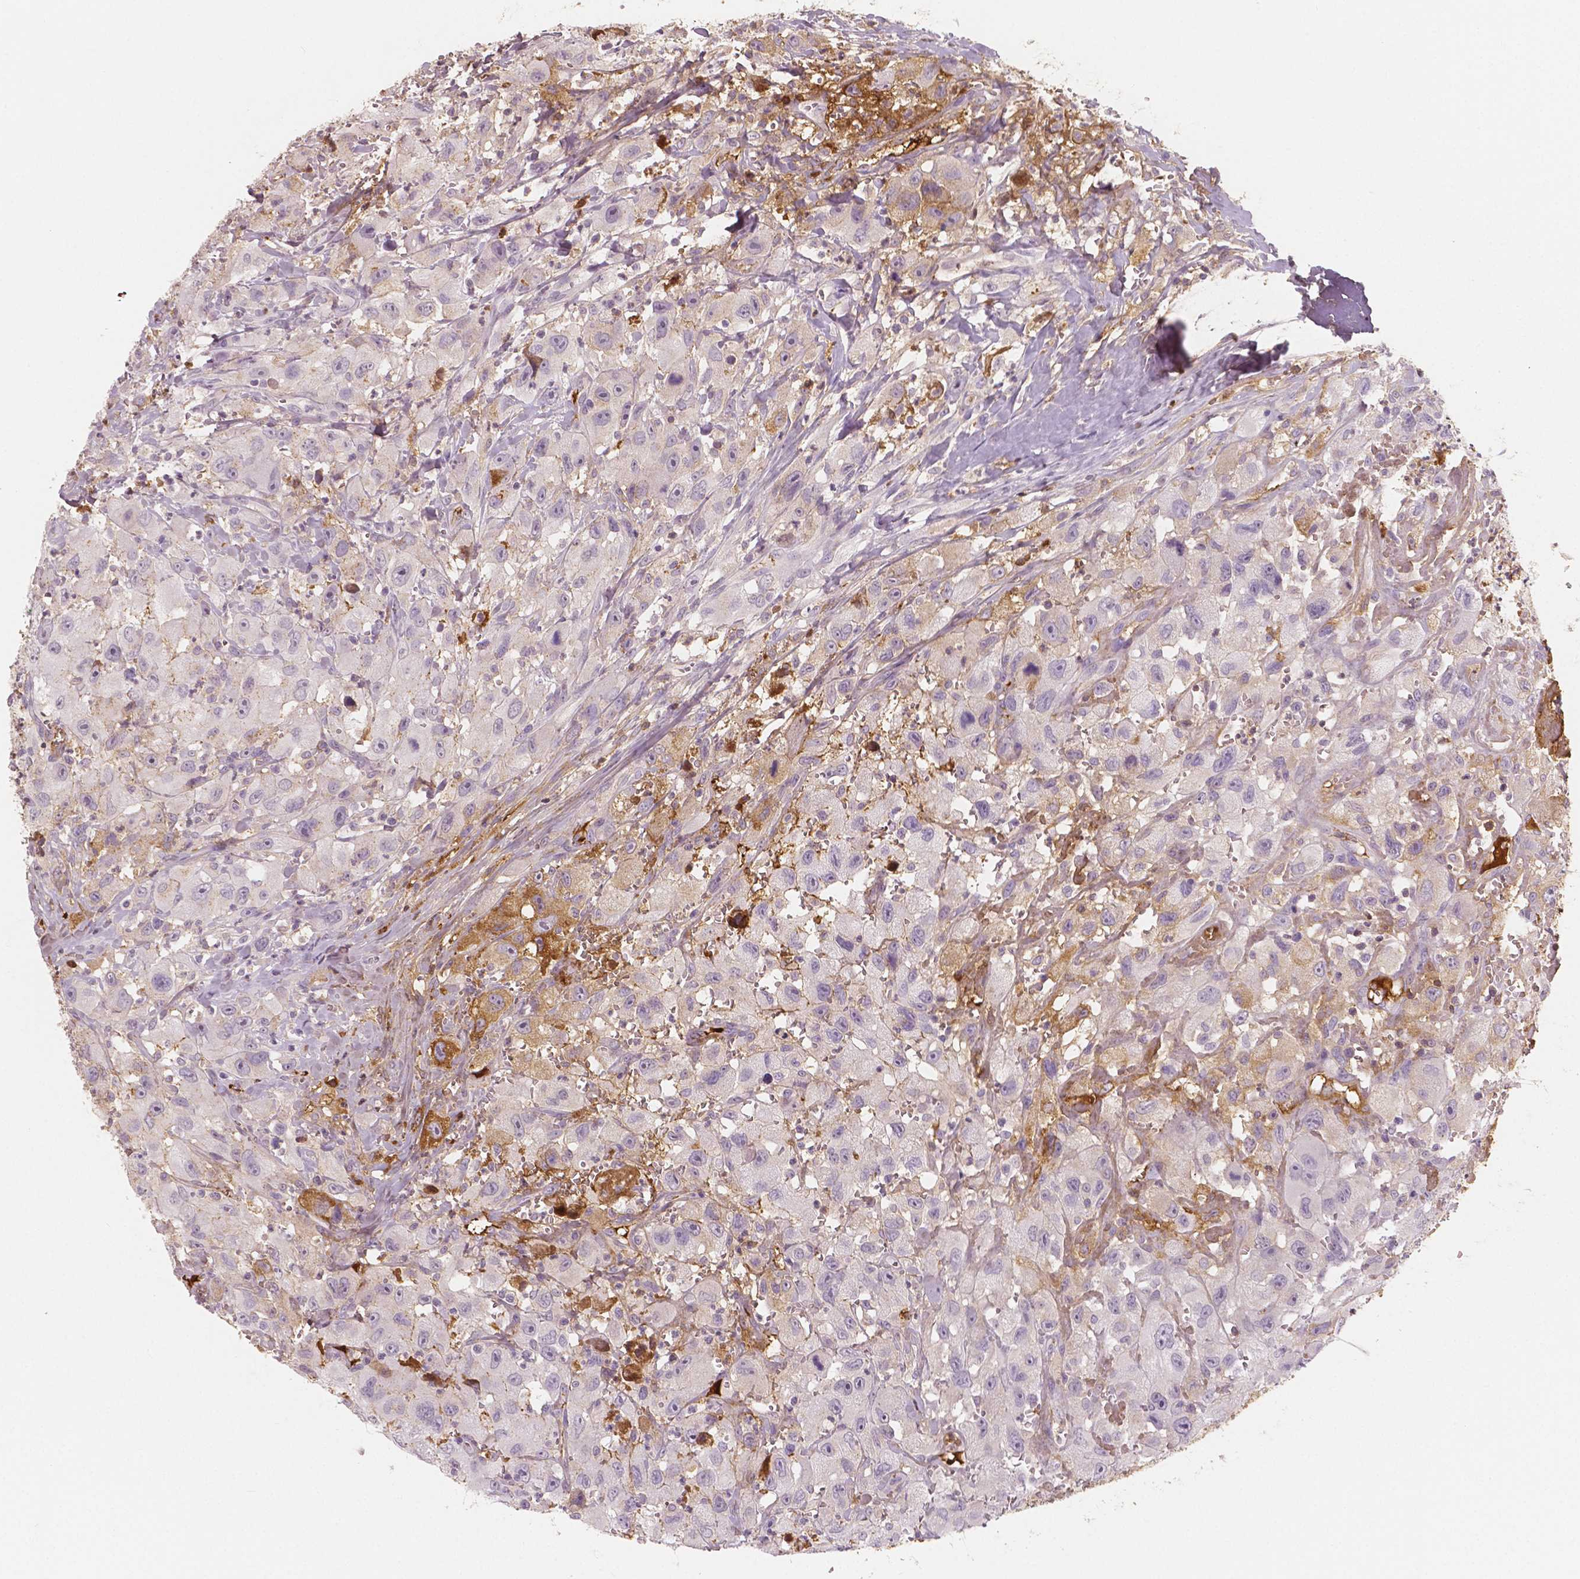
{"staining": {"intensity": "moderate", "quantity": "<25%", "location": "cytoplasmic/membranous"}, "tissue": "head and neck cancer", "cell_type": "Tumor cells", "image_type": "cancer", "snomed": [{"axis": "morphology", "description": "Squamous cell carcinoma, NOS"}, {"axis": "morphology", "description": "Squamous cell carcinoma, metastatic, NOS"}, {"axis": "topography", "description": "Oral tissue"}, {"axis": "topography", "description": "Head-Neck"}], "caption": "A brown stain labels moderate cytoplasmic/membranous staining of a protein in head and neck cancer (squamous cell carcinoma) tumor cells.", "gene": "APOA4", "patient": {"sex": "female", "age": 85}}